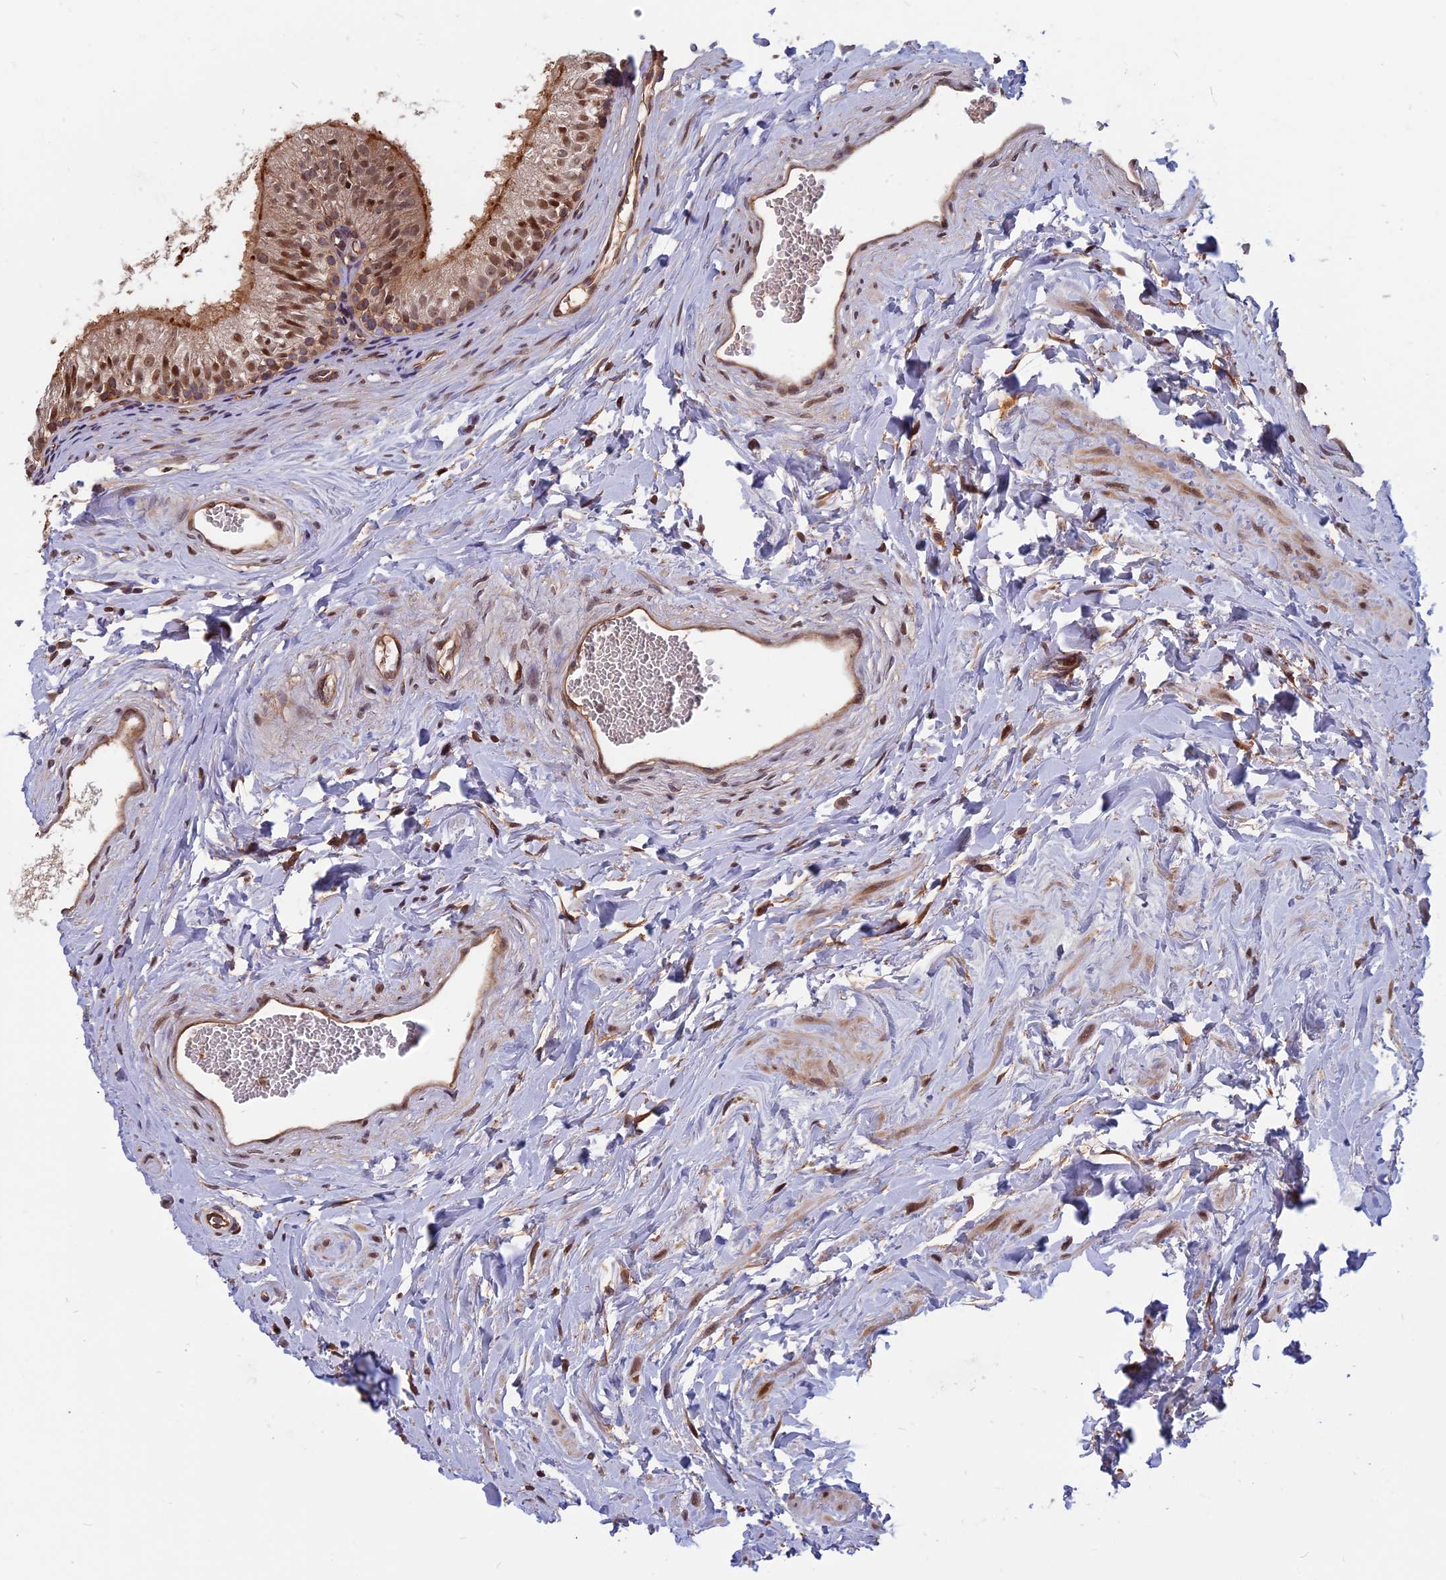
{"staining": {"intensity": "moderate", "quantity": ">75%", "location": "cytoplasmic/membranous,nuclear"}, "tissue": "epididymis", "cell_type": "Glandular cells", "image_type": "normal", "snomed": [{"axis": "morphology", "description": "Normal tissue, NOS"}, {"axis": "topography", "description": "Epididymis"}], "caption": "A medium amount of moderate cytoplasmic/membranous,nuclear positivity is present in approximately >75% of glandular cells in benign epididymis. (Stains: DAB (3,3'-diaminobenzidine) in brown, nuclei in blue, Microscopy: brightfield microscopy at high magnification).", "gene": "SPG11", "patient": {"sex": "male", "age": 56}}